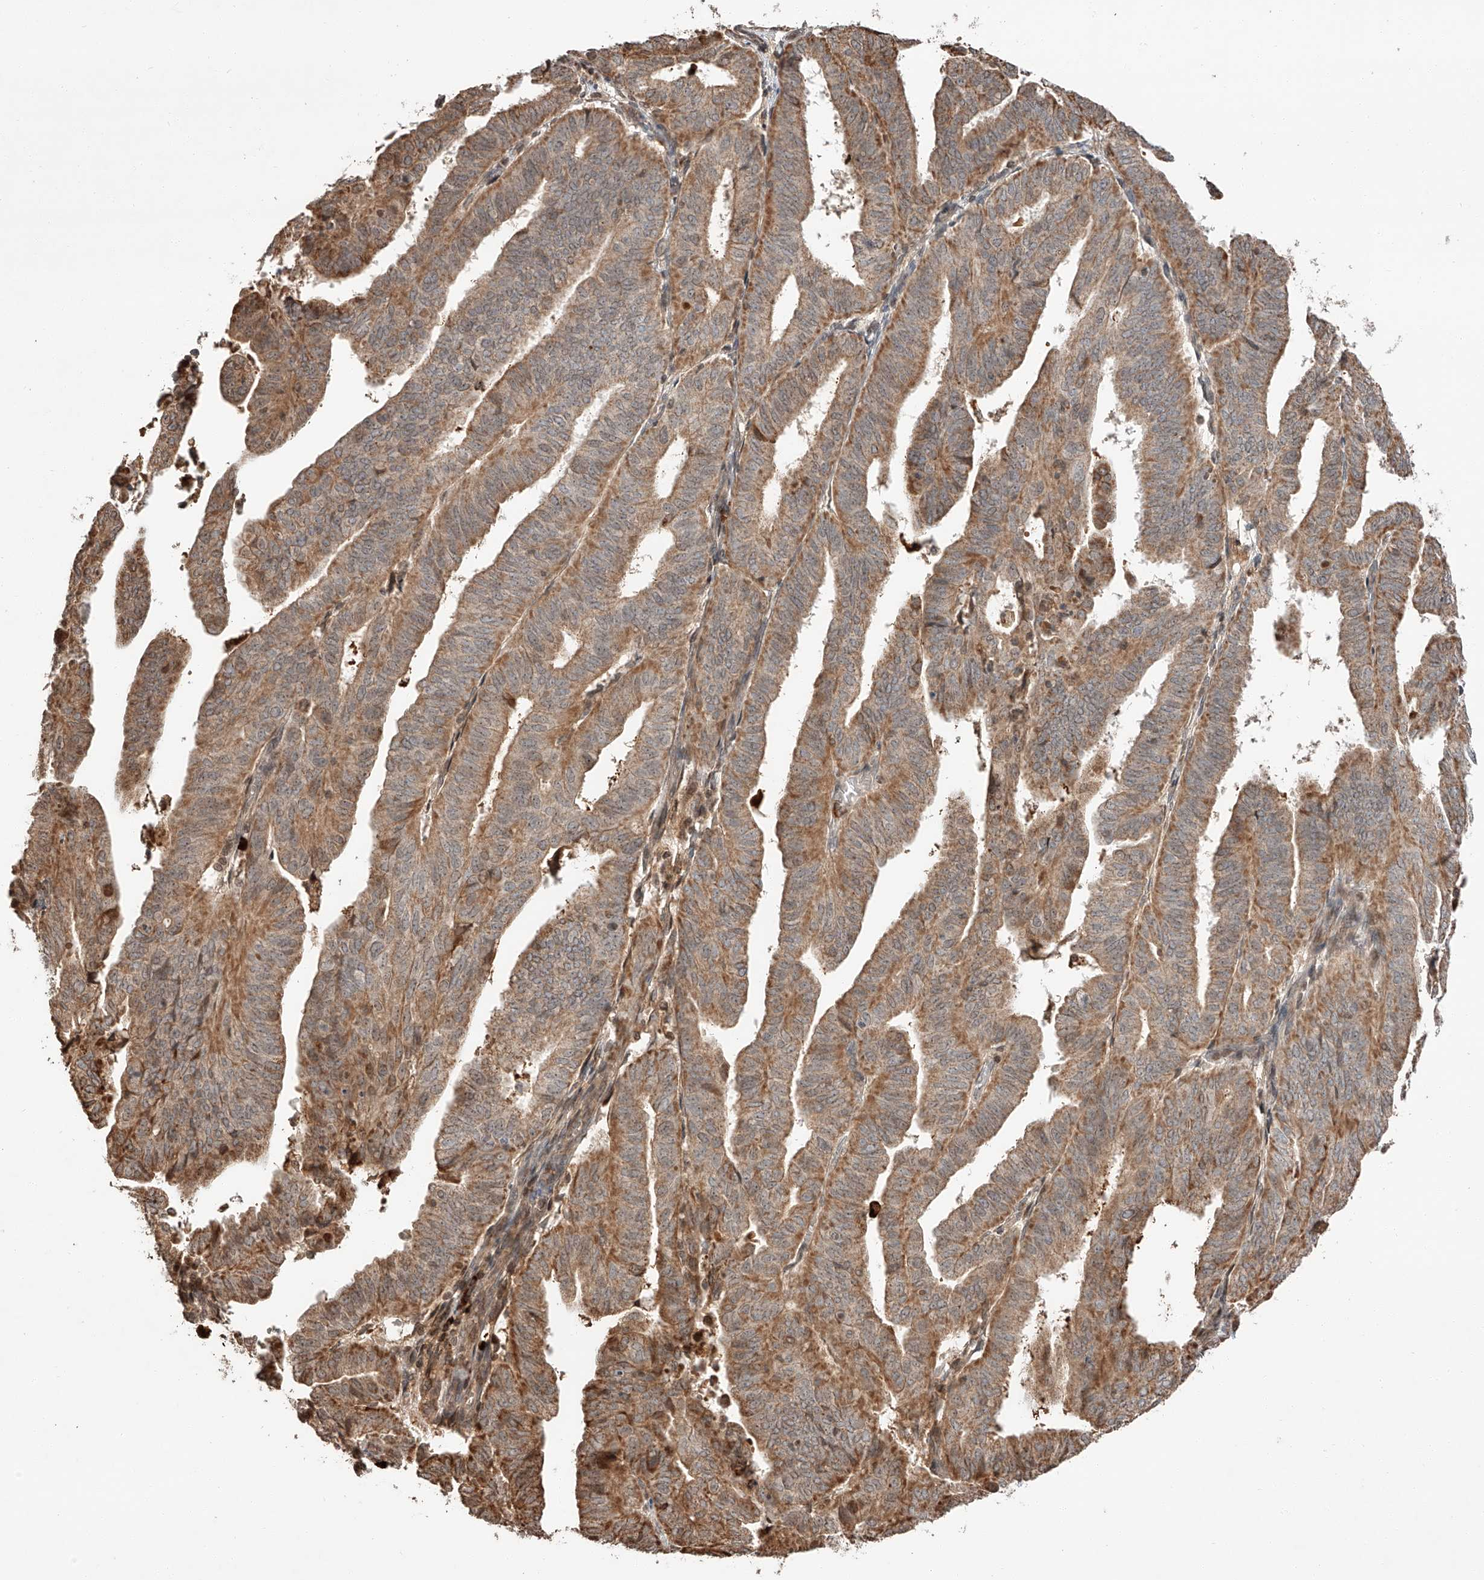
{"staining": {"intensity": "moderate", "quantity": ">75%", "location": "cytoplasmic/membranous"}, "tissue": "endometrial cancer", "cell_type": "Tumor cells", "image_type": "cancer", "snomed": [{"axis": "morphology", "description": "Adenocarcinoma, NOS"}, {"axis": "topography", "description": "Uterus"}], "caption": "Endometrial cancer (adenocarcinoma) stained with a brown dye demonstrates moderate cytoplasmic/membranous positive expression in about >75% of tumor cells.", "gene": "ARHGAP33", "patient": {"sex": "female", "age": 77}}